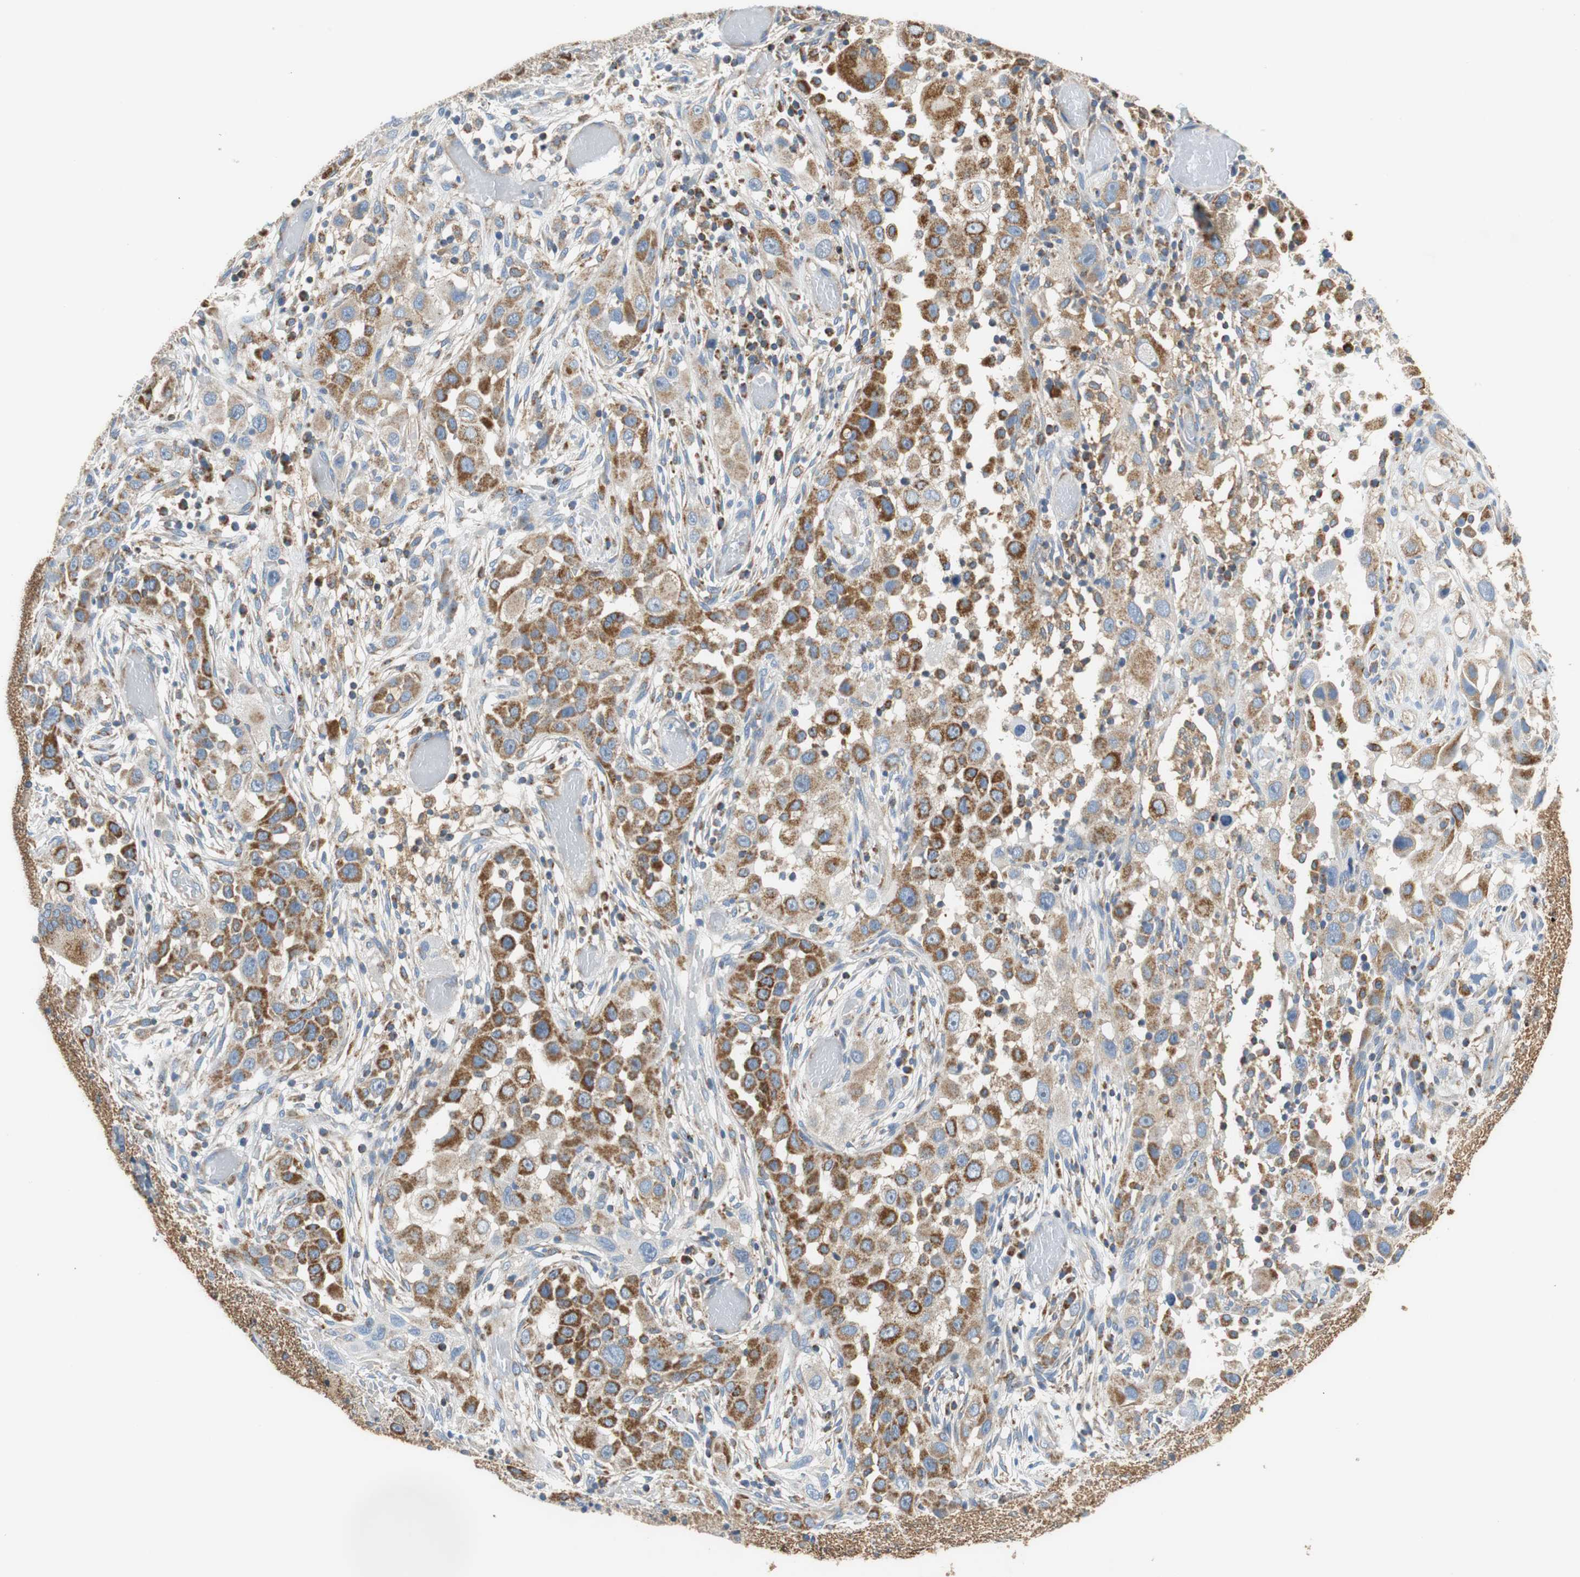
{"staining": {"intensity": "strong", "quantity": ">75%", "location": "cytoplasmic/membranous"}, "tissue": "head and neck cancer", "cell_type": "Tumor cells", "image_type": "cancer", "snomed": [{"axis": "morphology", "description": "Carcinoma, NOS"}, {"axis": "topography", "description": "Head-Neck"}], "caption": "Head and neck cancer was stained to show a protein in brown. There is high levels of strong cytoplasmic/membranous staining in approximately >75% of tumor cells. The protein of interest is shown in brown color, while the nuclei are stained blue.", "gene": "GSTK1", "patient": {"sex": "male", "age": 87}}